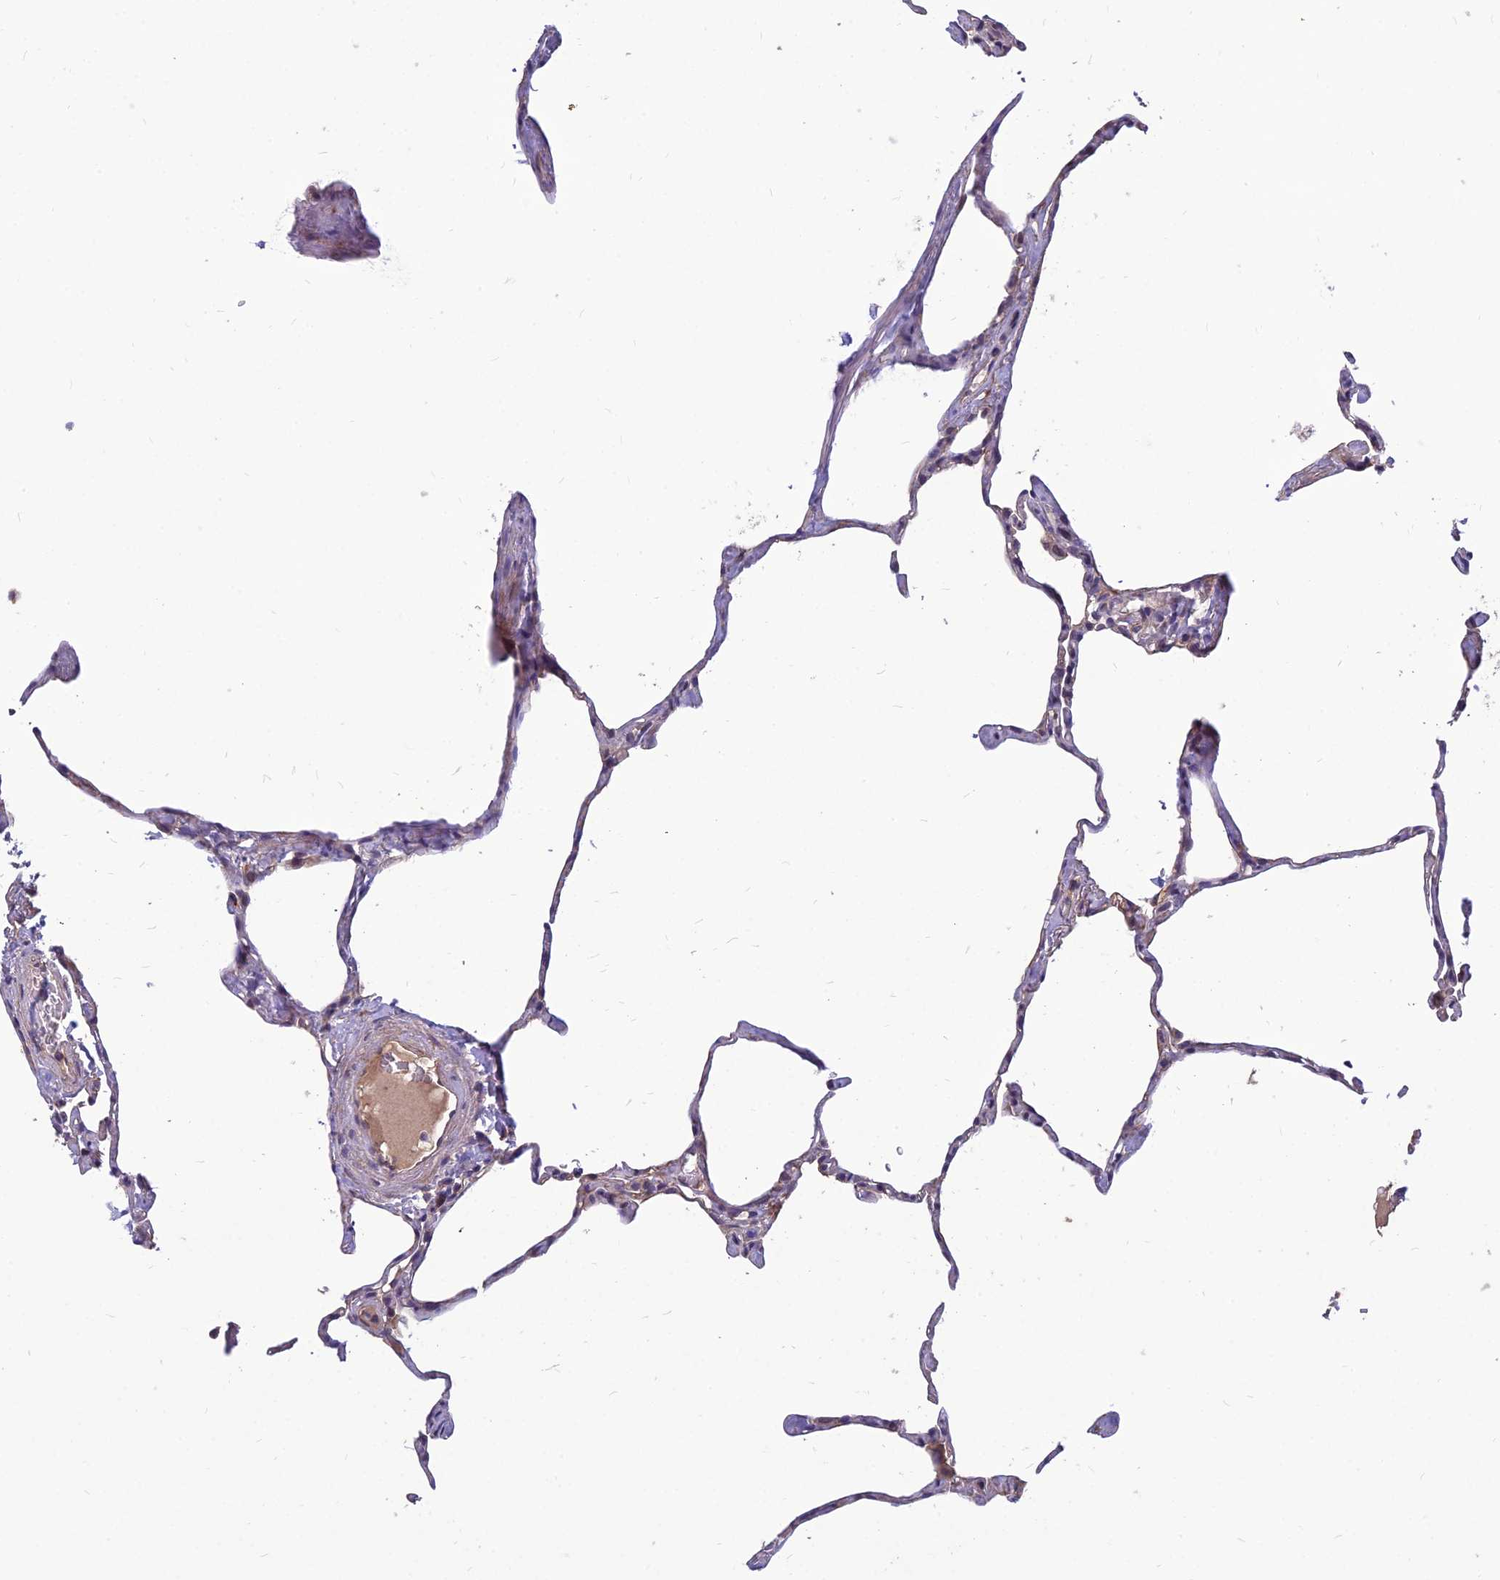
{"staining": {"intensity": "weak", "quantity": "25%-75%", "location": "cytoplasmic/membranous"}, "tissue": "lung", "cell_type": "Alveolar cells", "image_type": "normal", "snomed": [{"axis": "morphology", "description": "Normal tissue, NOS"}, {"axis": "topography", "description": "Lung"}], "caption": "Approximately 25%-75% of alveolar cells in normal lung display weak cytoplasmic/membranous protein positivity as visualized by brown immunohistochemical staining.", "gene": "TSPAN15", "patient": {"sex": "male", "age": 65}}